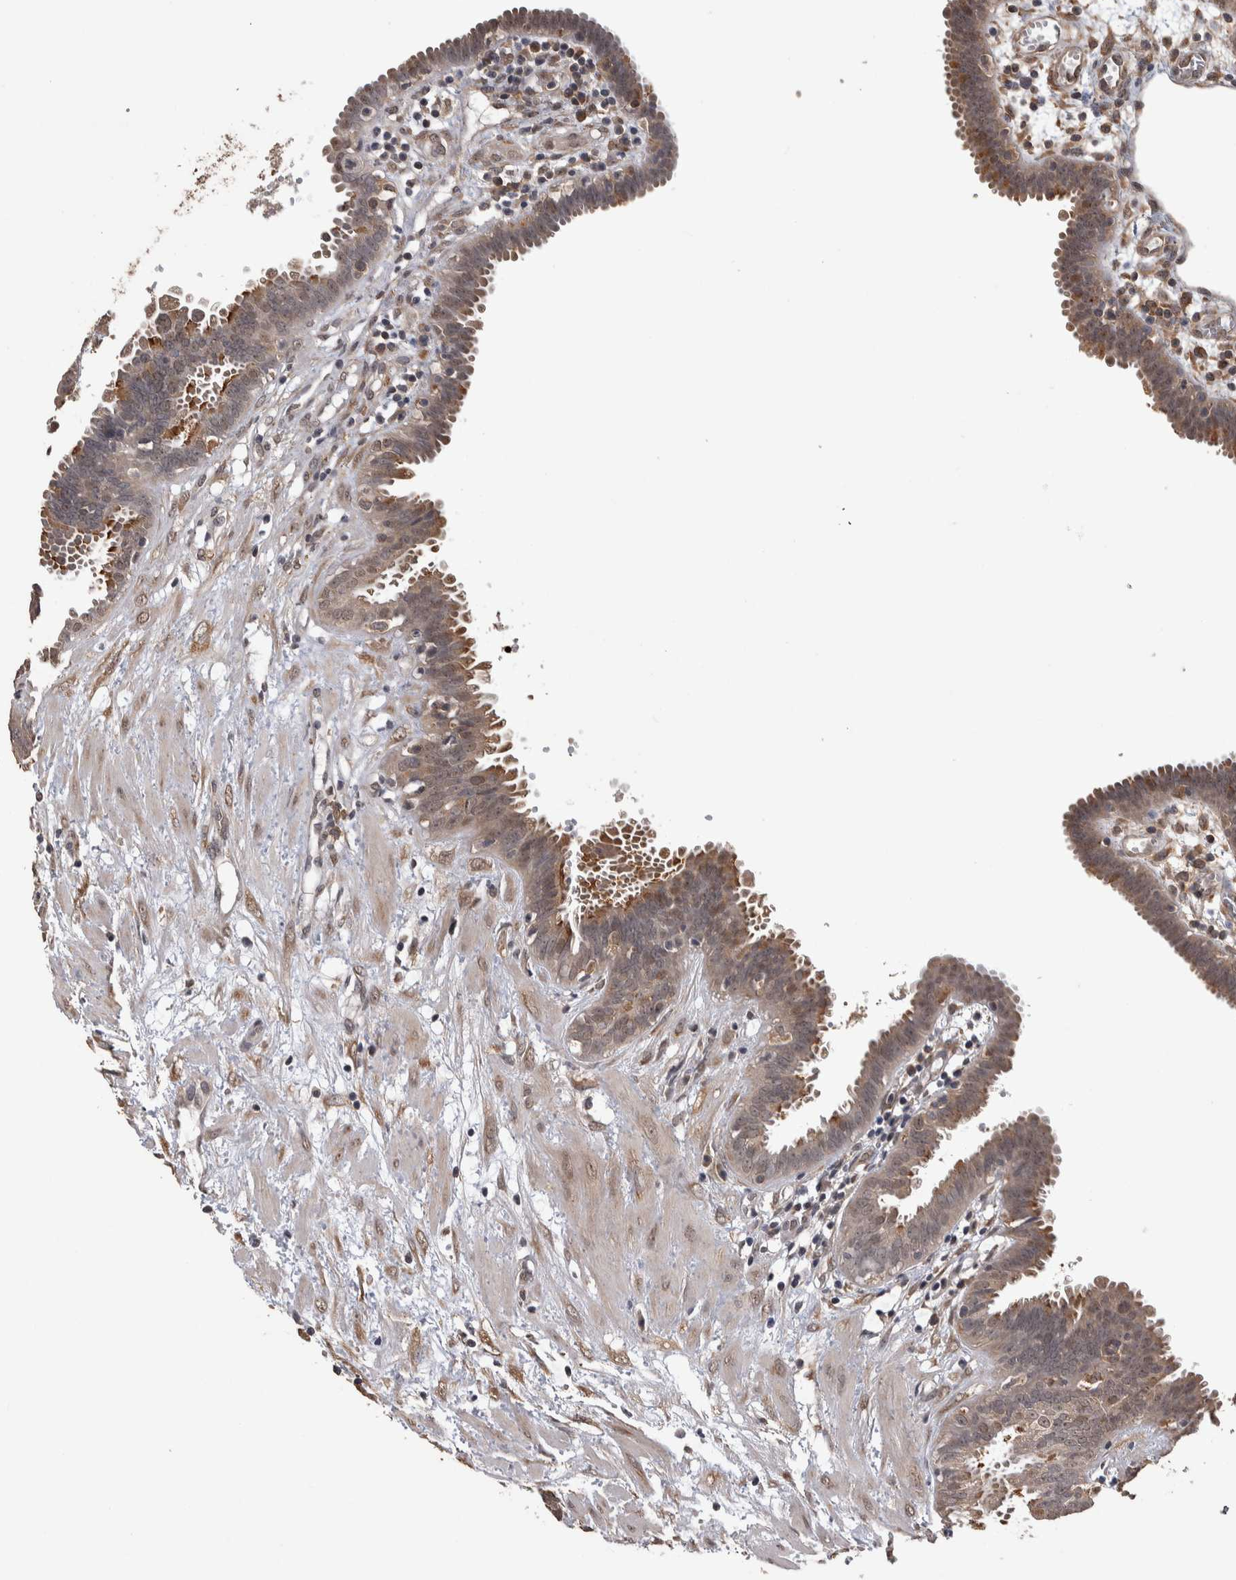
{"staining": {"intensity": "moderate", "quantity": ">75%", "location": "cytoplasmic/membranous,nuclear"}, "tissue": "fallopian tube", "cell_type": "Glandular cells", "image_type": "normal", "snomed": [{"axis": "morphology", "description": "Normal tissue, NOS"}, {"axis": "topography", "description": "Fallopian tube"}, {"axis": "topography", "description": "Placenta"}], "caption": "Glandular cells demonstrate medium levels of moderate cytoplasmic/membranous,nuclear positivity in approximately >75% of cells in normal fallopian tube. Using DAB (brown) and hematoxylin (blue) stains, captured at high magnification using brightfield microscopy.", "gene": "DVL2", "patient": {"sex": "female", "age": 32}}